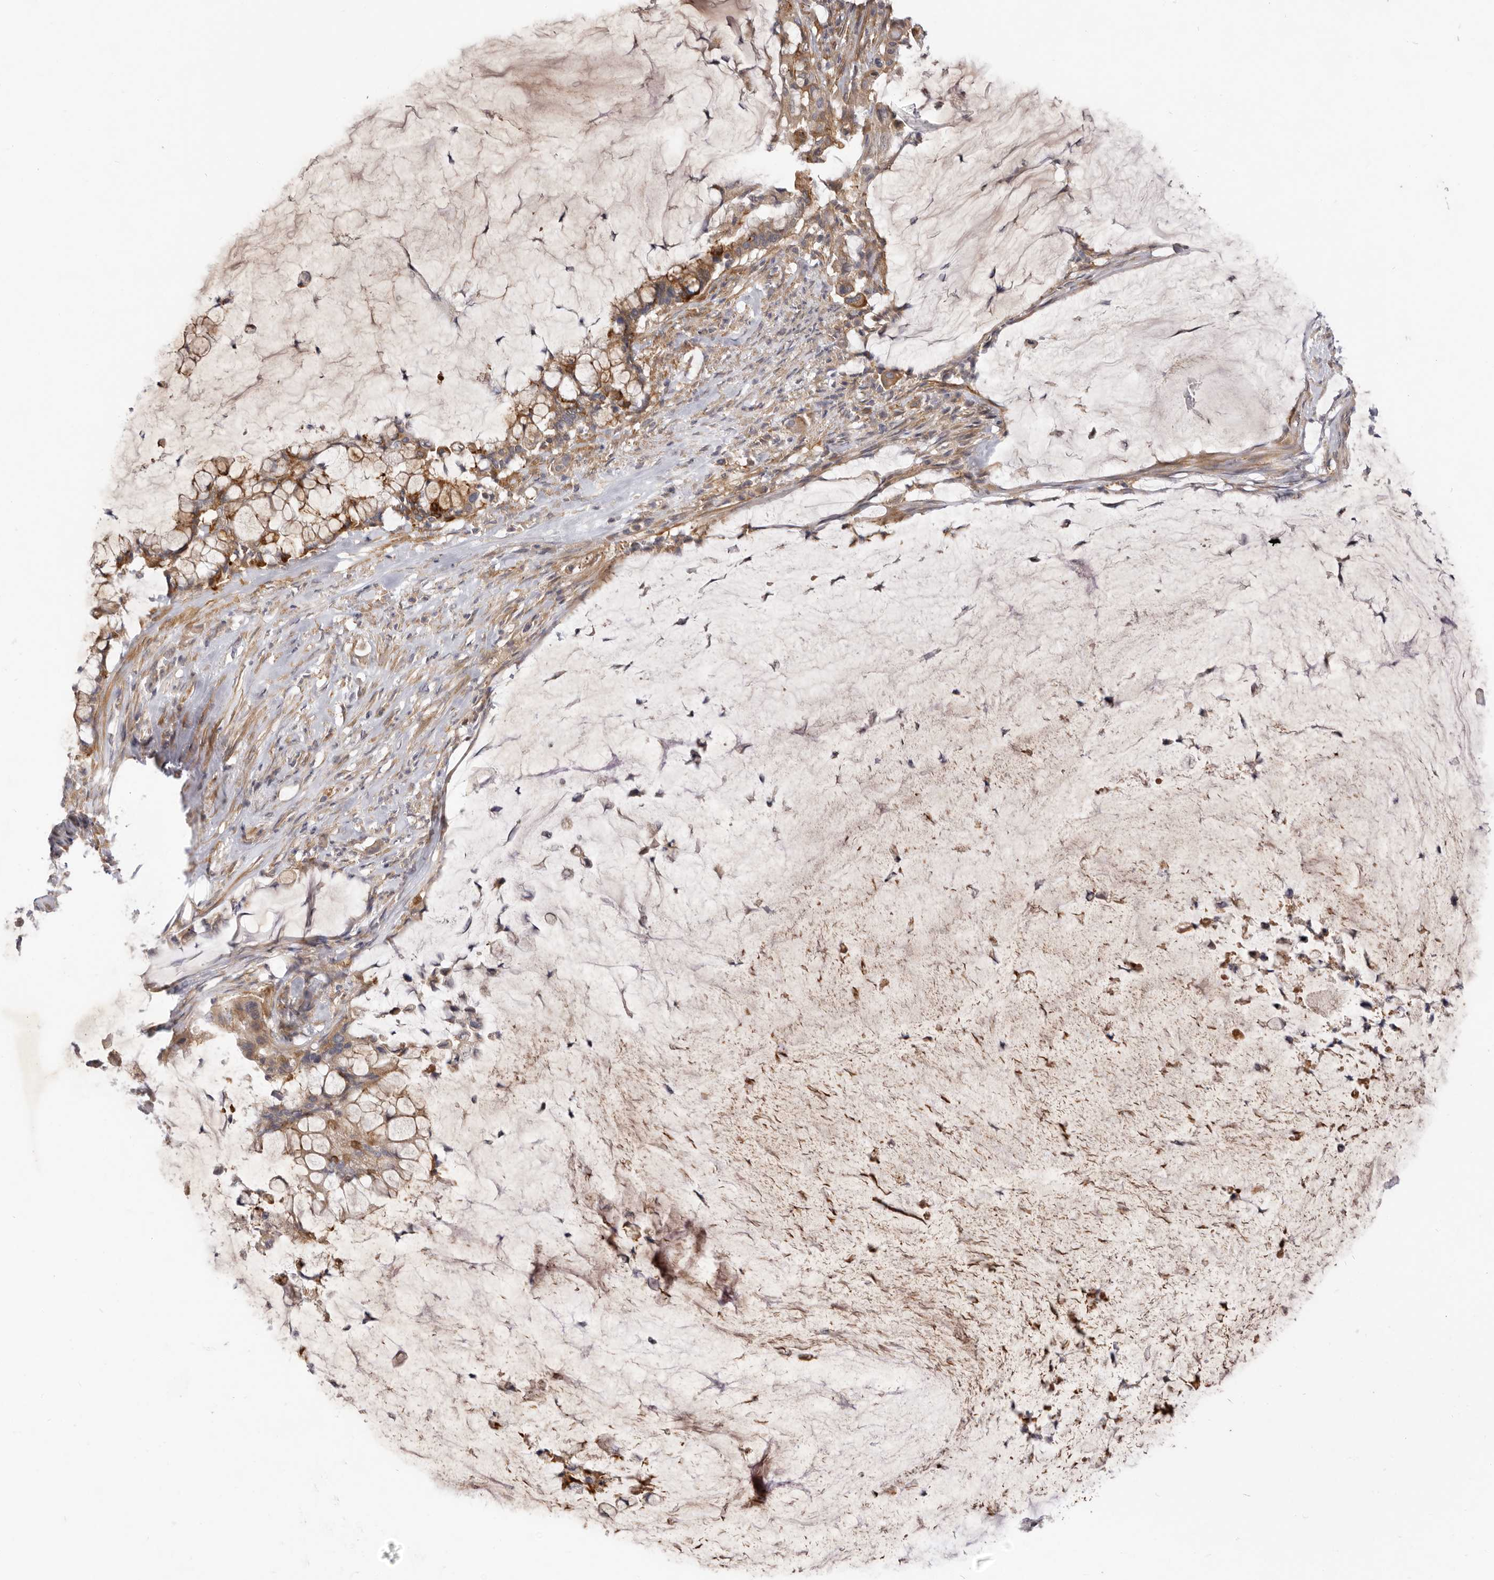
{"staining": {"intensity": "moderate", "quantity": ">75%", "location": "cytoplasmic/membranous"}, "tissue": "pancreatic cancer", "cell_type": "Tumor cells", "image_type": "cancer", "snomed": [{"axis": "morphology", "description": "Adenocarcinoma, NOS"}, {"axis": "topography", "description": "Pancreas"}], "caption": "Pancreatic adenocarcinoma was stained to show a protein in brown. There is medium levels of moderate cytoplasmic/membranous expression in approximately >75% of tumor cells.", "gene": "ADAMTS9", "patient": {"sex": "male", "age": 41}}